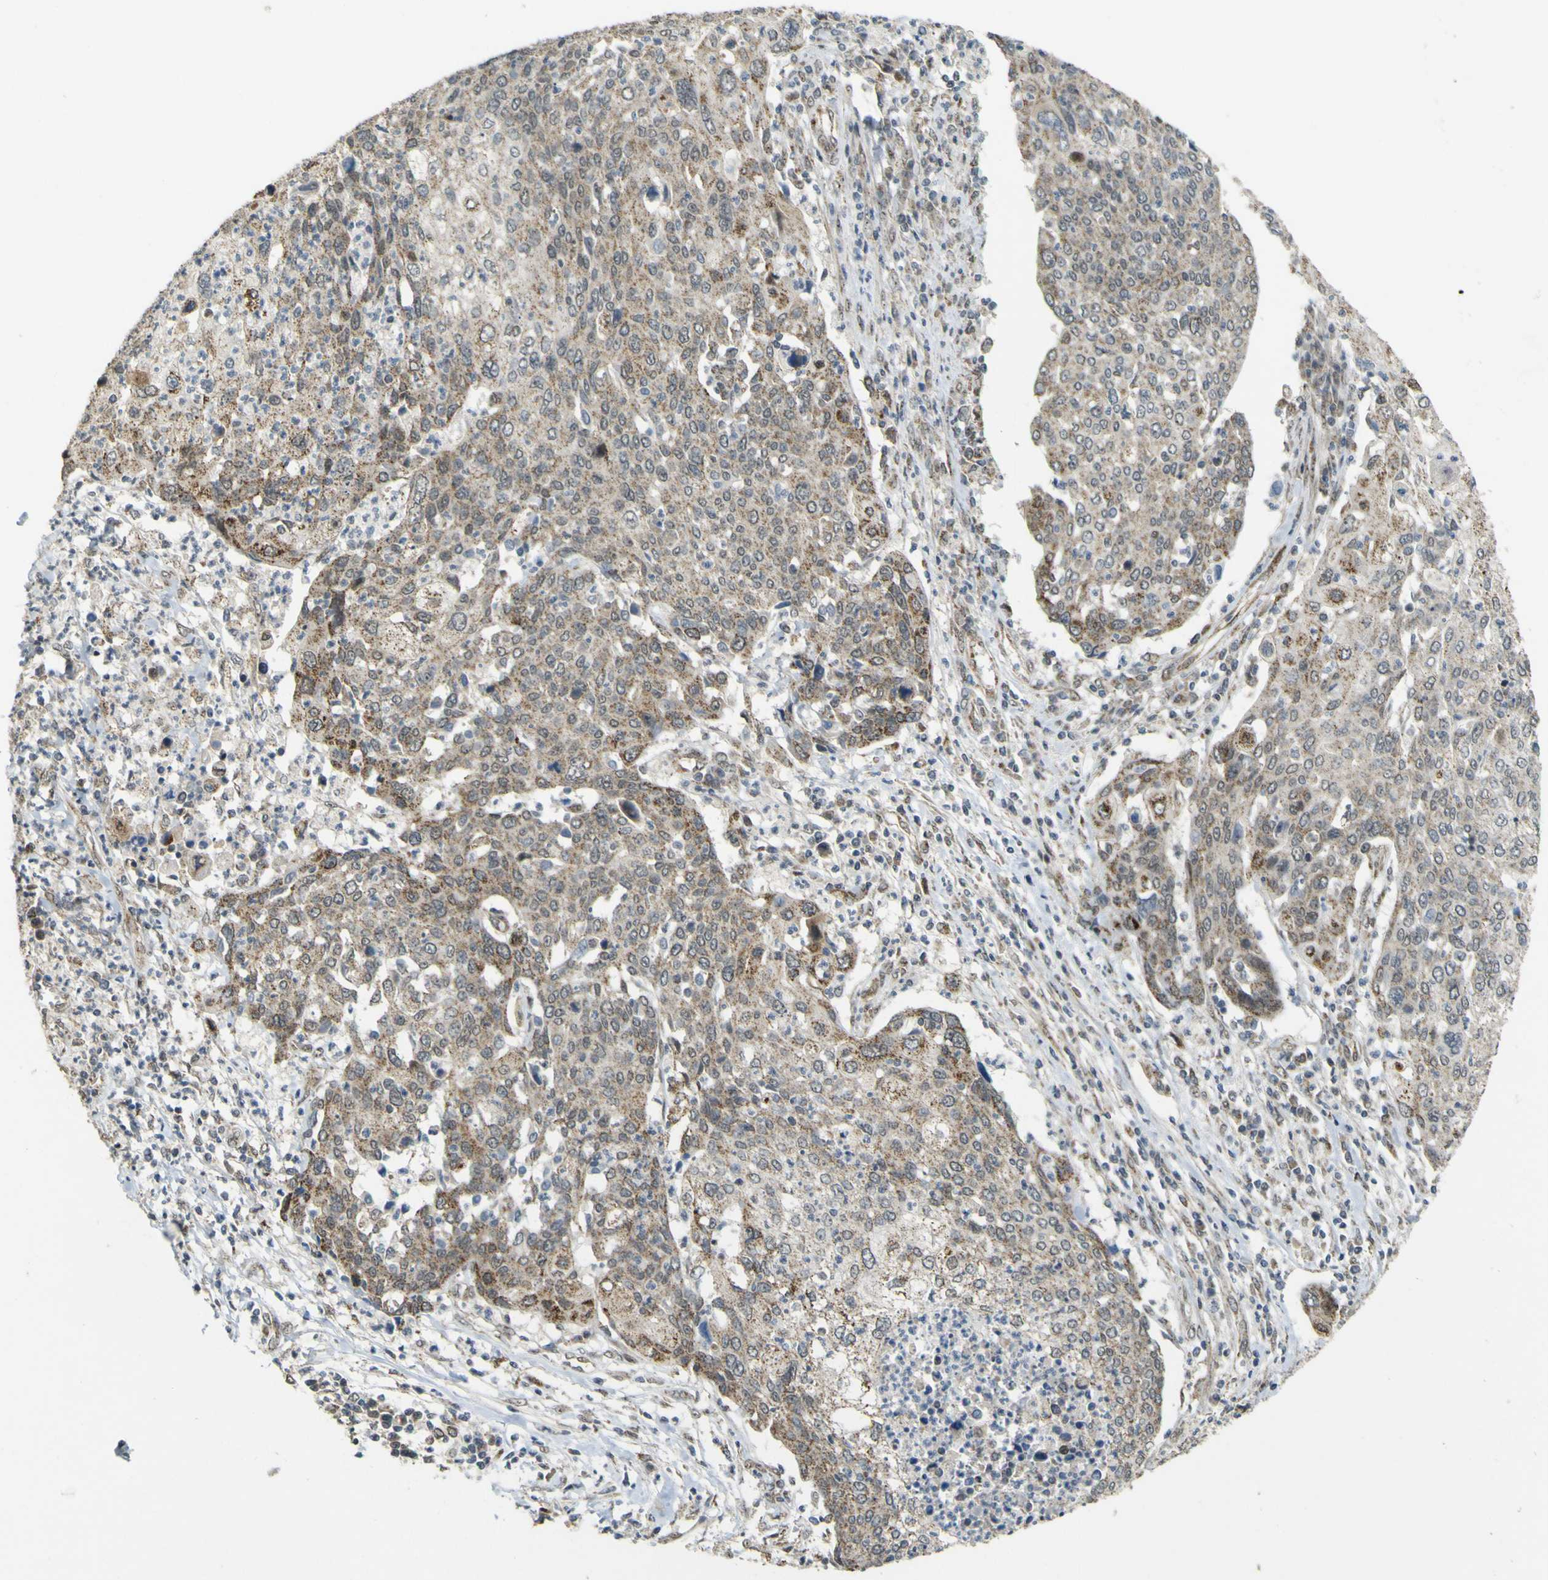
{"staining": {"intensity": "moderate", "quantity": ">75%", "location": "cytoplasmic/membranous"}, "tissue": "cervical cancer", "cell_type": "Tumor cells", "image_type": "cancer", "snomed": [{"axis": "morphology", "description": "Squamous cell carcinoma, NOS"}, {"axis": "topography", "description": "Cervix"}], "caption": "Immunohistochemistry (IHC) (DAB) staining of human cervical cancer (squamous cell carcinoma) exhibits moderate cytoplasmic/membranous protein expression in approximately >75% of tumor cells.", "gene": "ACBD5", "patient": {"sex": "female", "age": 40}}